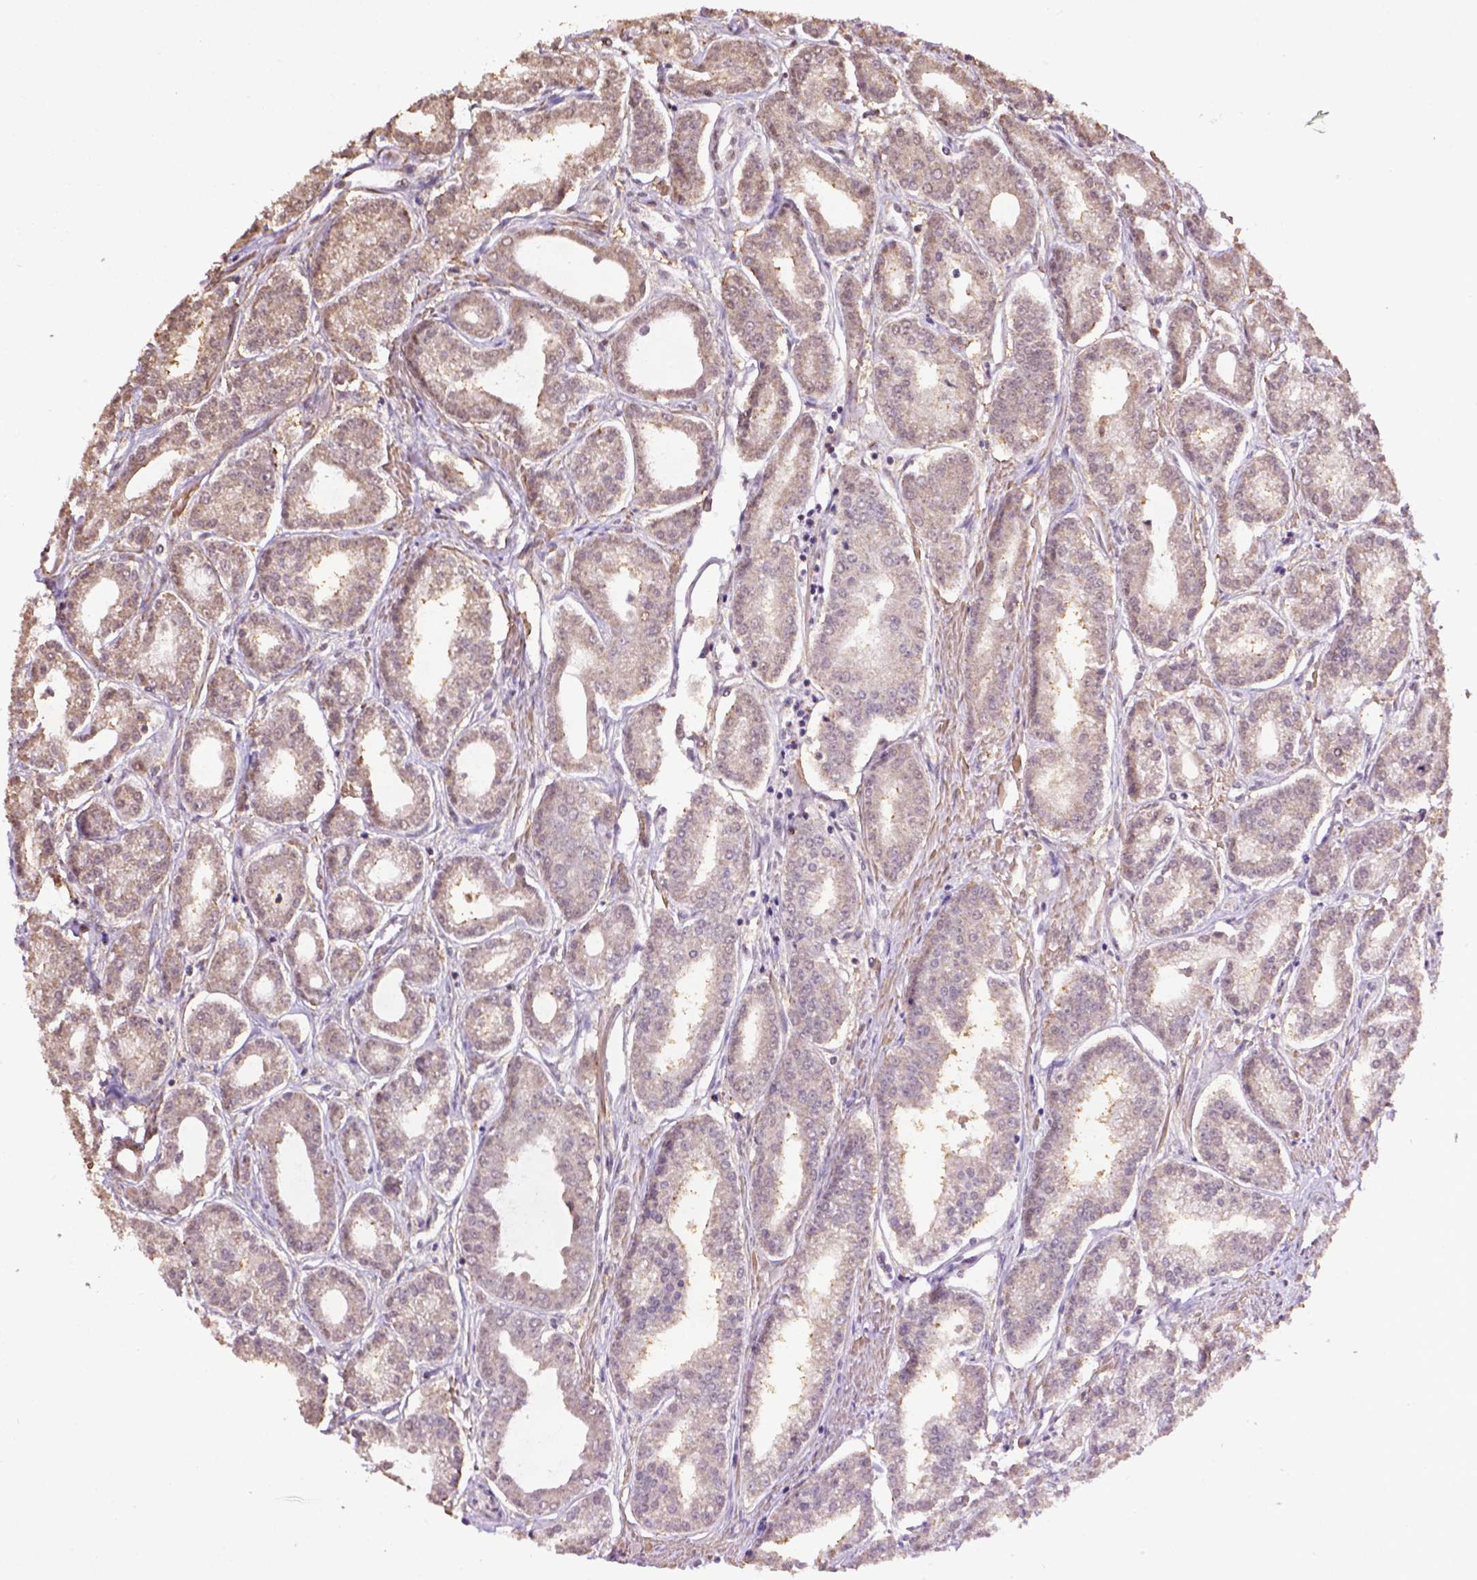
{"staining": {"intensity": "weak", "quantity": "25%-75%", "location": "cytoplasmic/membranous"}, "tissue": "prostate cancer", "cell_type": "Tumor cells", "image_type": "cancer", "snomed": [{"axis": "morphology", "description": "Adenocarcinoma, NOS"}, {"axis": "topography", "description": "Prostate"}], "caption": "Immunohistochemistry (DAB (3,3'-diaminobenzidine)) staining of human adenocarcinoma (prostate) displays weak cytoplasmic/membranous protein staining in approximately 25%-75% of tumor cells. (Stains: DAB (3,3'-diaminobenzidine) in brown, nuclei in blue, Microscopy: brightfield microscopy at high magnification).", "gene": "WDR17", "patient": {"sex": "male", "age": 71}}